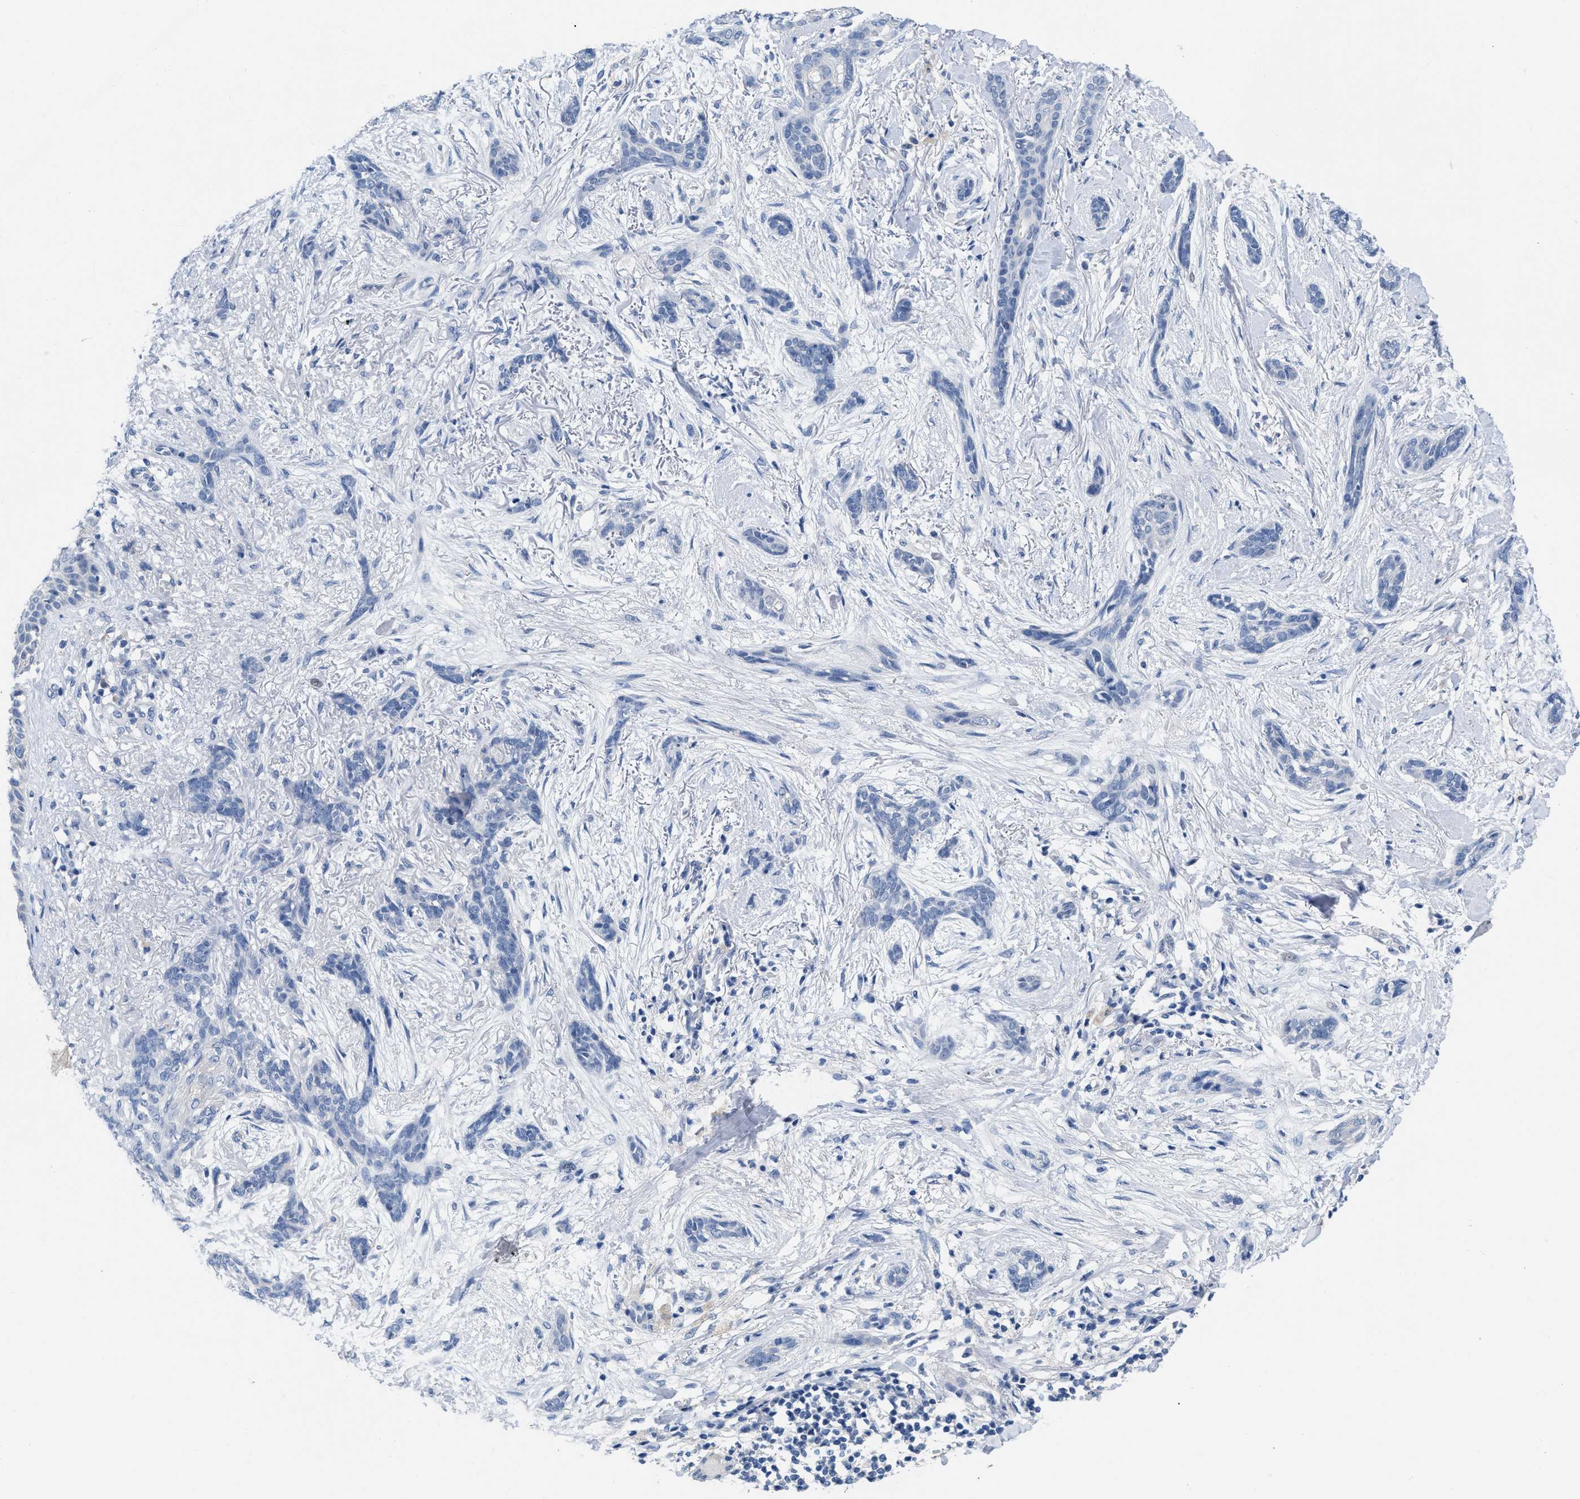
{"staining": {"intensity": "negative", "quantity": "none", "location": "none"}, "tissue": "skin cancer", "cell_type": "Tumor cells", "image_type": "cancer", "snomed": [{"axis": "morphology", "description": "Basal cell carcinoma"}, {"axis": "morphology", "description": "Adnexal tumor, benign"}, {"axis": "topography", "description": "Skin"}], "caption": "Immunohistochemistry of skin basal cell carcinoma displays no staining in tumor cells.", "gene": "PYY", "patient": {"sex": "female", "age": 42}}